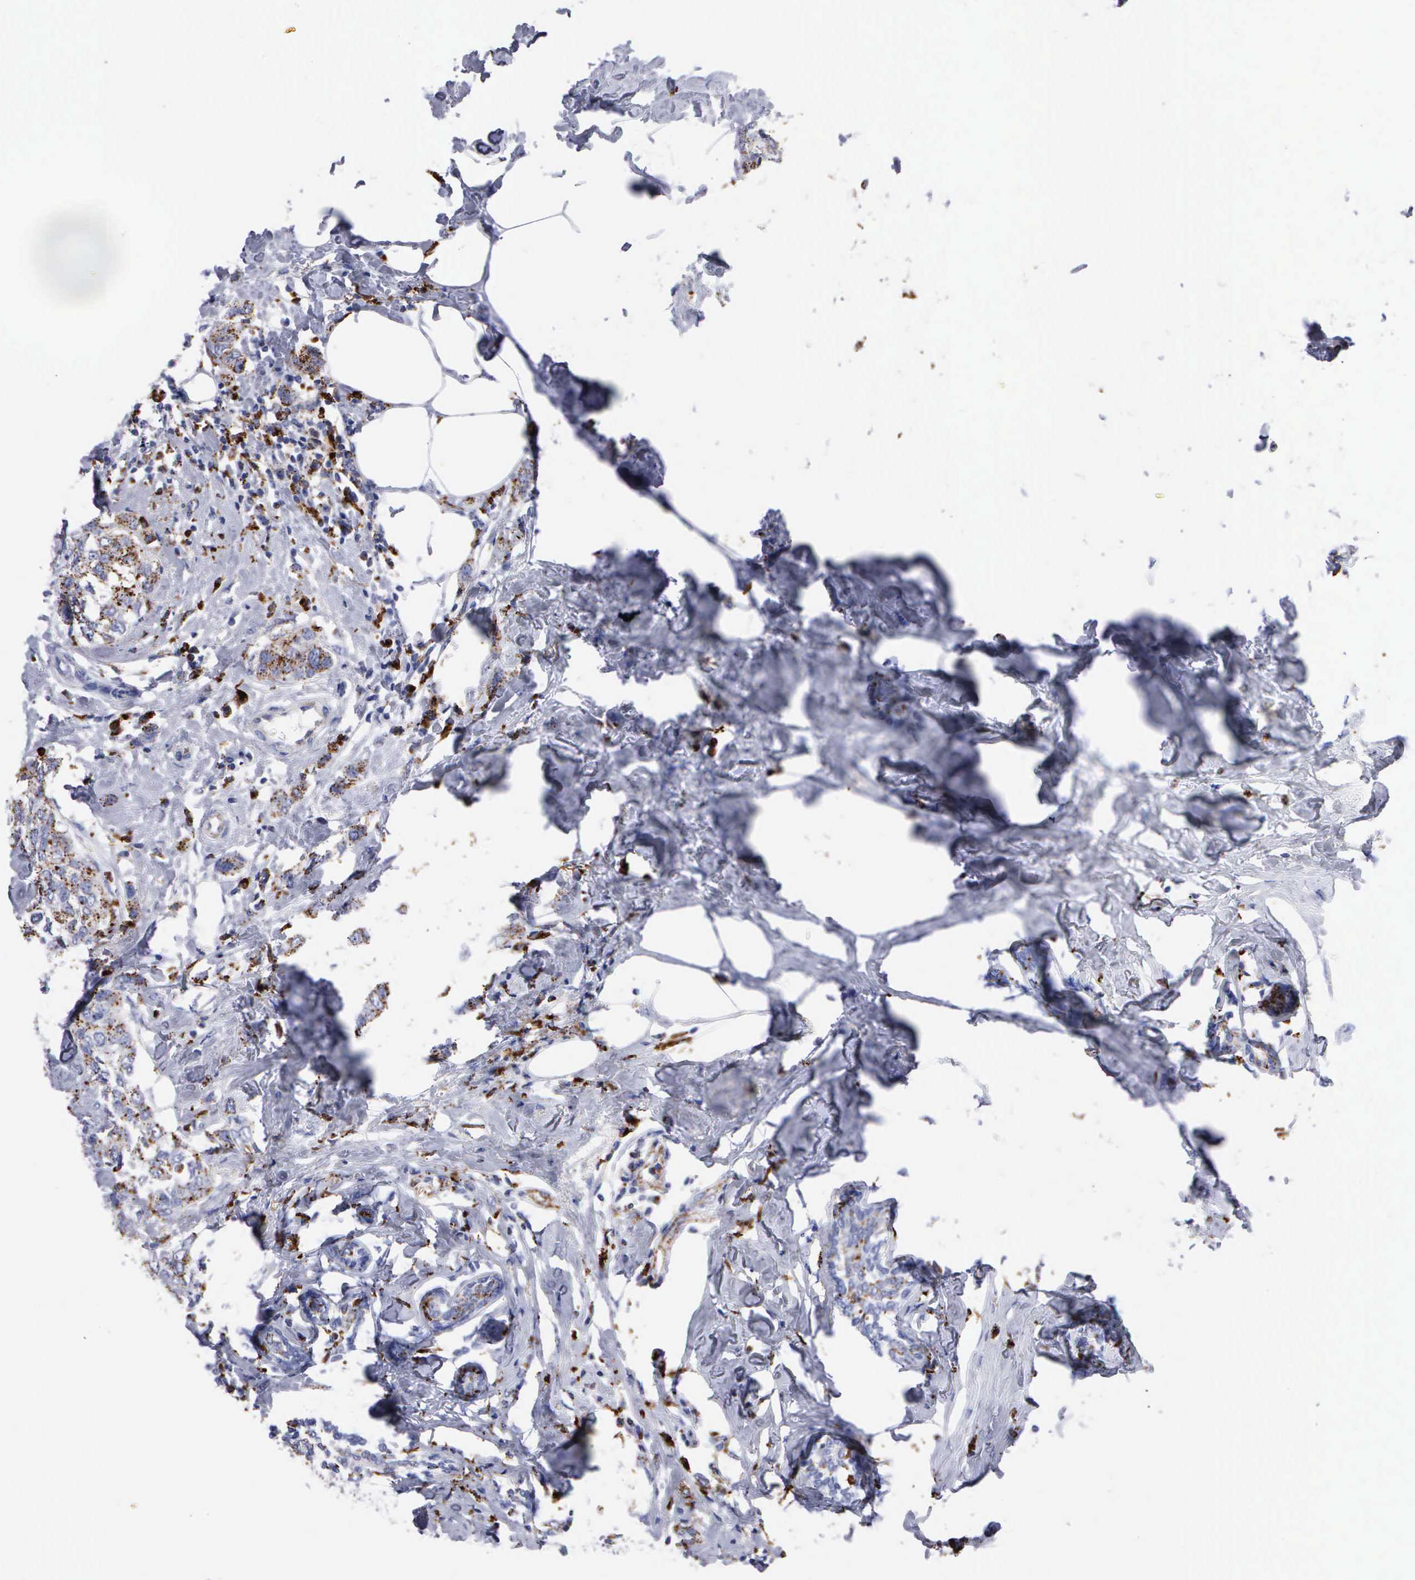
{"staining": {"intensity": "moderate", "quantity": "25%-75%", "location": "cytoplasmic/membranous"}, "tissue": "breast cancer", "cell_type": "Tumor cells", "image_type": "cancer", "snomed": [{"axis": "morphology", "description": "Normal tissue, NOS"}, {"axis": "morphology", "description": "Duct carcinoma"}, {"axis": "topography", "description": "Breast"}], "caption": "About 25%-75% of tumor cells in breast infiltrating ductal carcinoma exhibit moderate cytoplasmic/membranous protein expression as visualized by brown immunohistochemical staining.", "gene": "CTSH", "patient": {"sex": "female", "age": 50}}